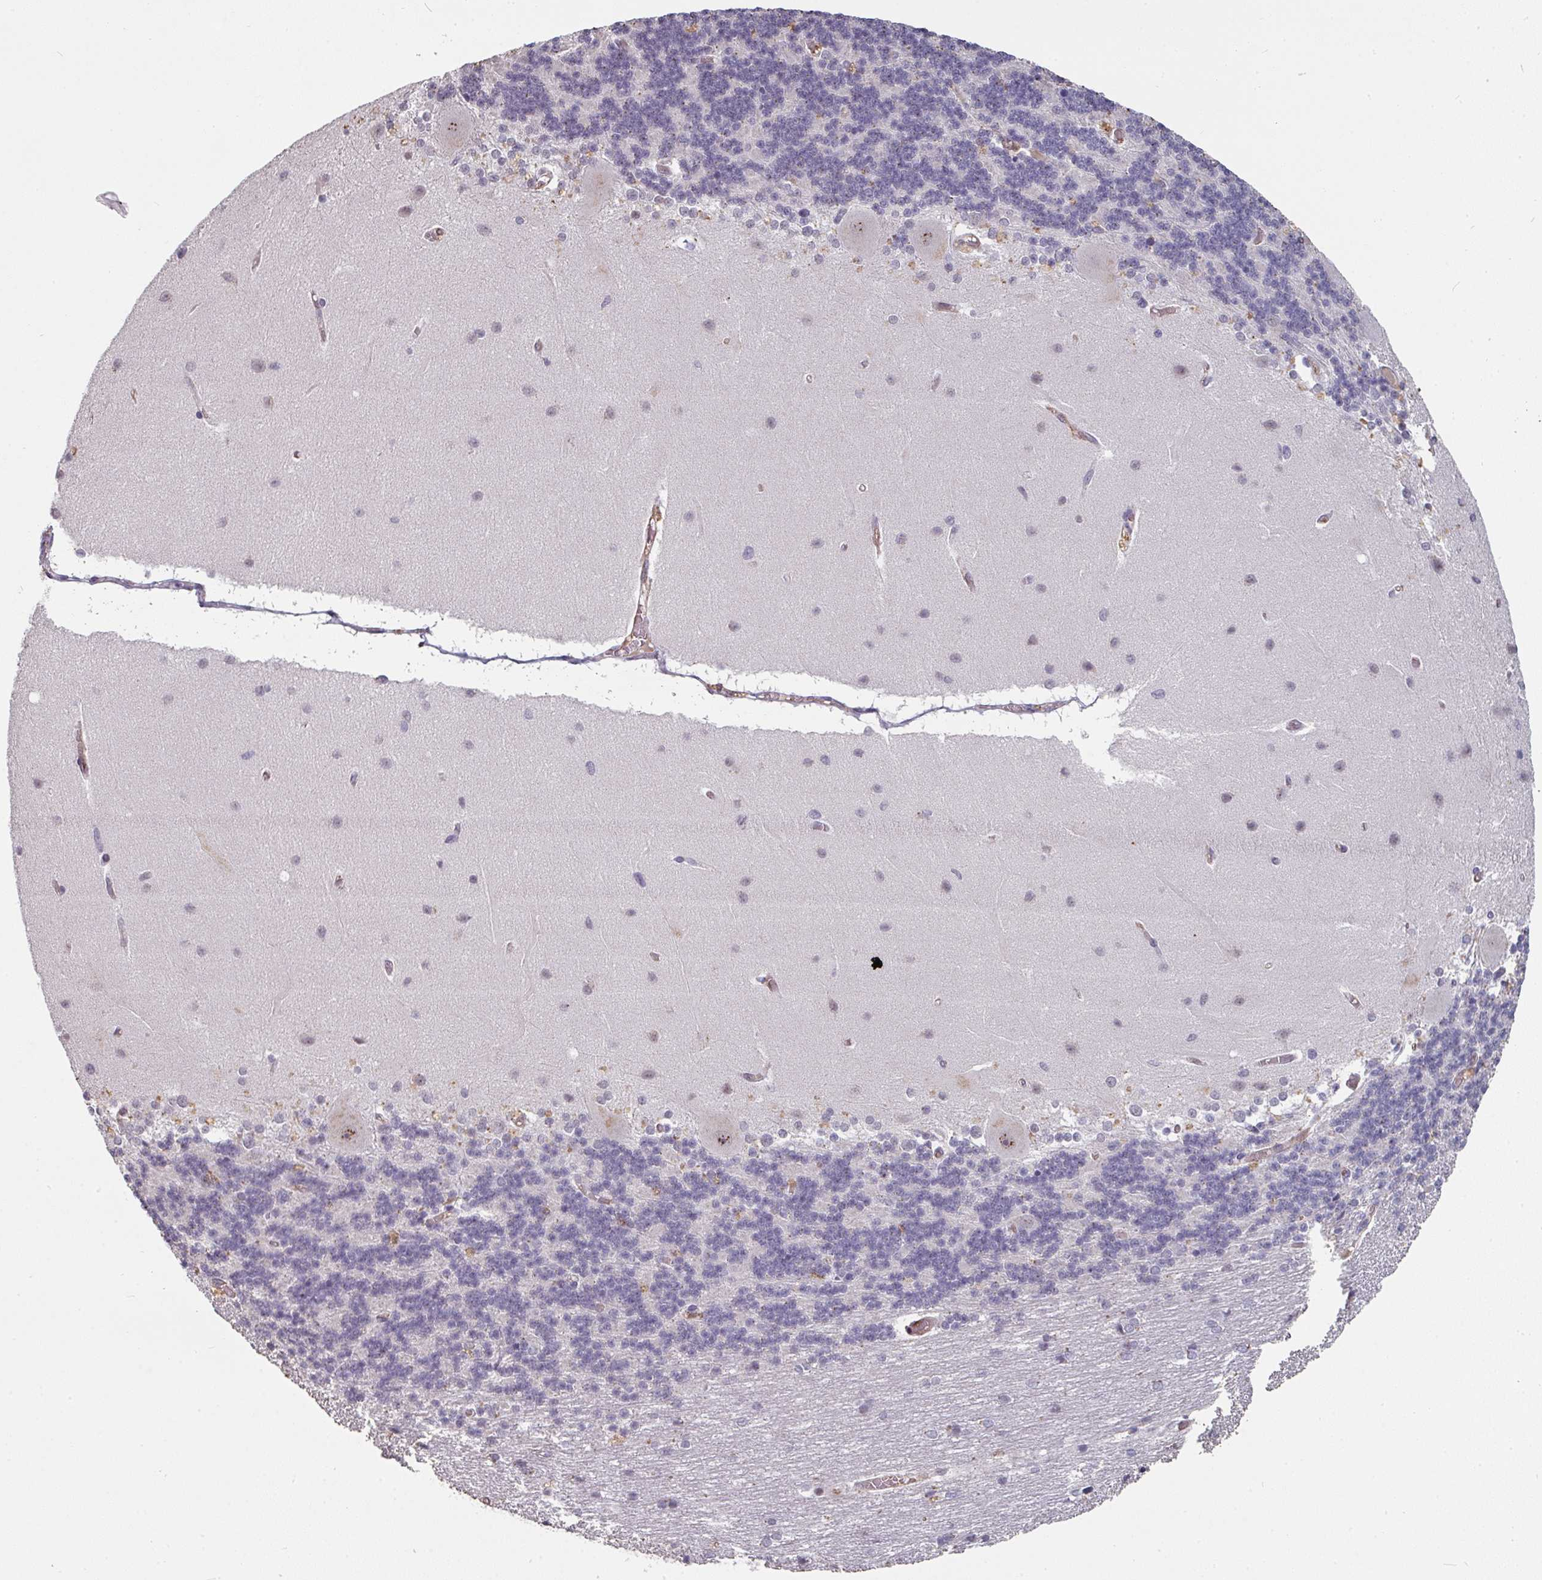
{"staining": {"intensity": "negative", "quantity": "none", "location": "none"}, "tissue": "cerebellum", "cell_type": "Cells in granular layer", "image_type": "normal", "snomed": [{"axis": "morphology", "description": "Normal tissue, NOS"}, {"axis": "topography", "description": "Cerebellum"}], "caption": "This is an immunohistochemistry (IHC) histopathology image of unremarkable human cerebellum. There is no staining in cells in granular layer.", "gene": "SIDT2", "patient": {"sex": "female", "age": 54}}